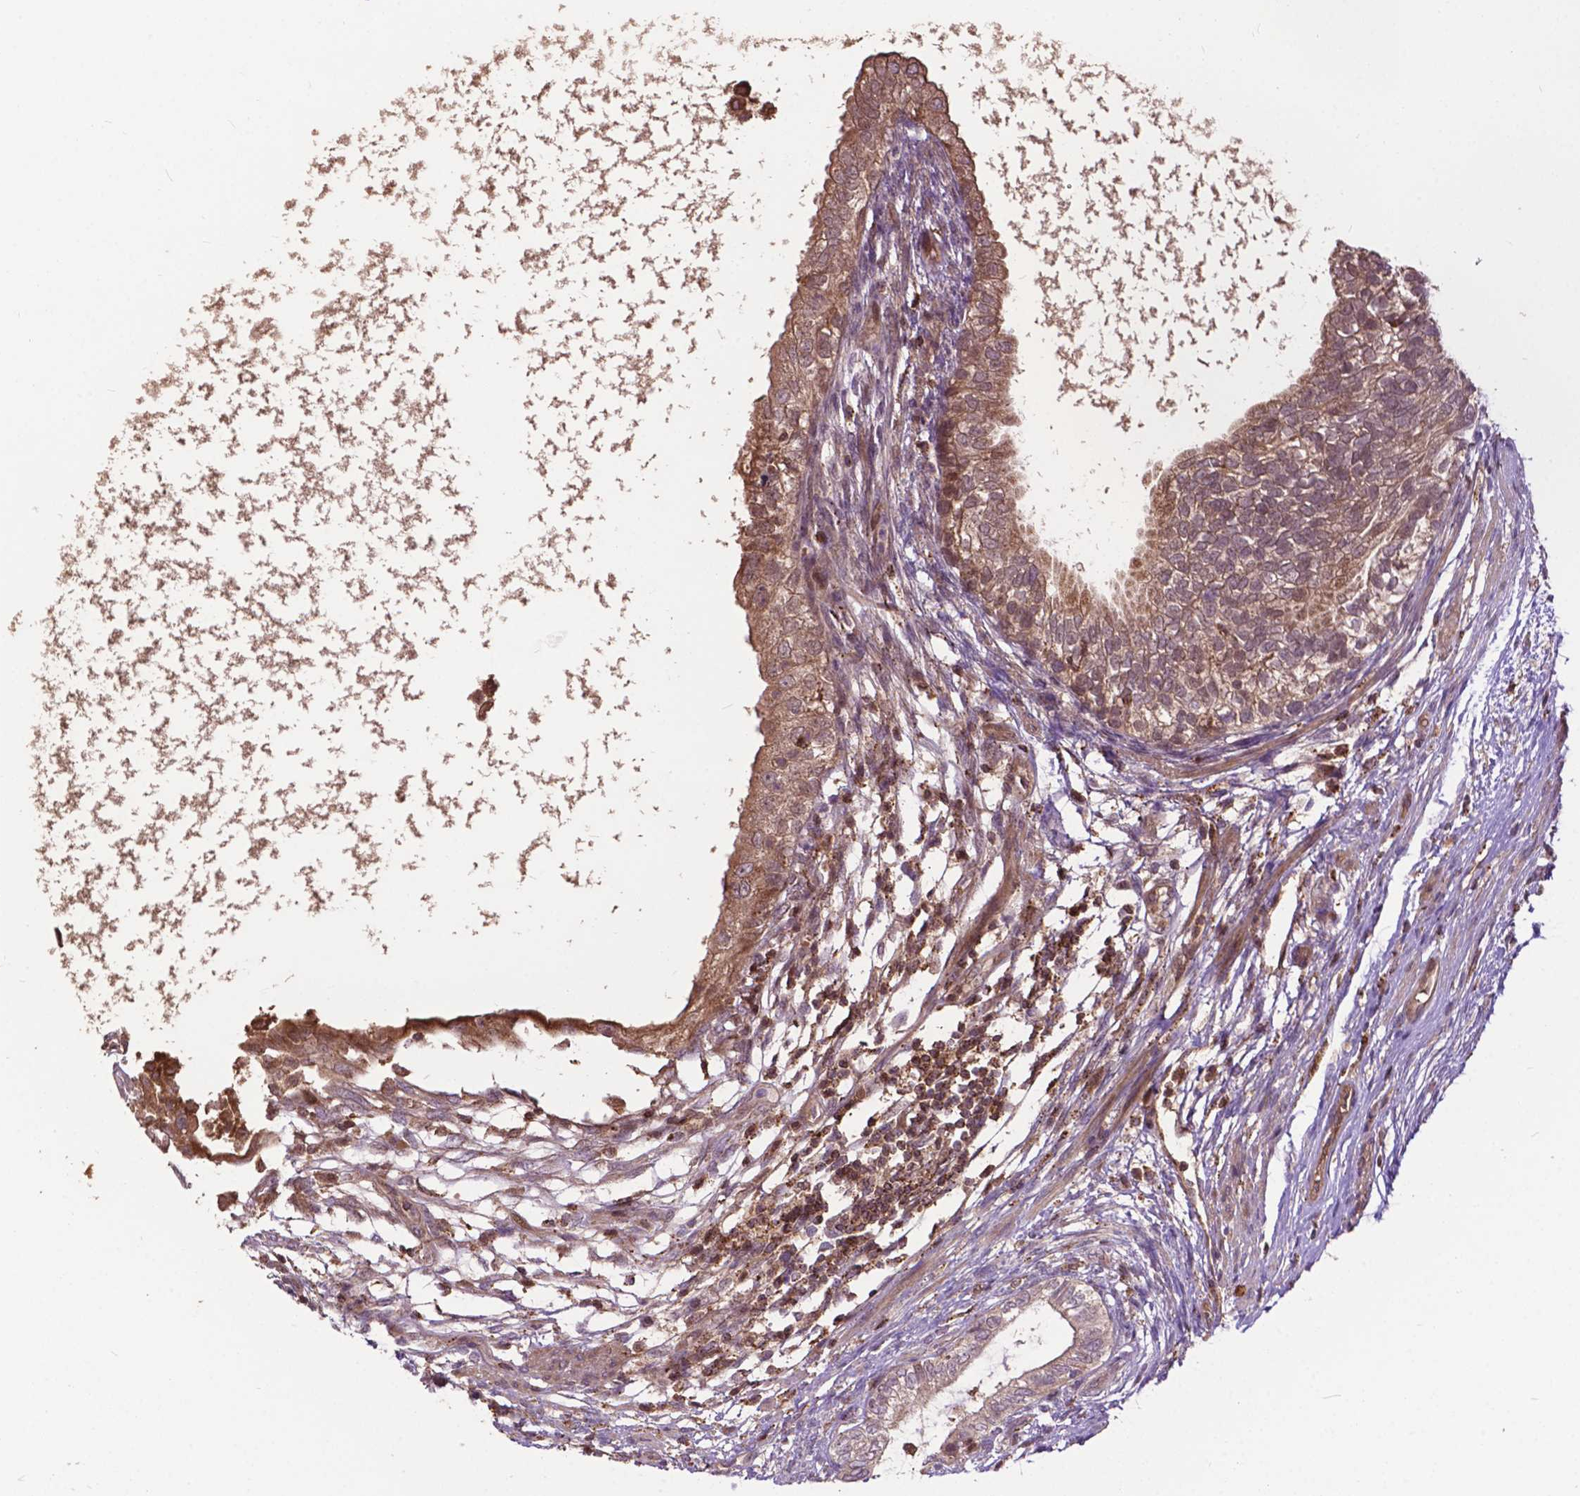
{"staining": {"intensity": "moderate", "quantity": ">75%", "location": "cytoplasmic/membranous"}, "tissue": "testis cancer", "cell_type": "Tumor cells", "image_type": "cancer", "snomed": [{"axis": "morphology", "description": "Carcinoma, Embryonal, NOS"}, {"axis": "topography", "description": "Testis"}], "caption": "Brown immunohistochemical staining in human embryonal carcinoma (testis) reveals moderate cytoplasmic/membranous staining in approximately >75% of tumor cells. (DAB (3,3'-diaminobenzidine) IHC, brown staining for protein, blue staining for nuclei).", "gene": "CHMP4A", "patient": {"sex": "male", "age": 26}}